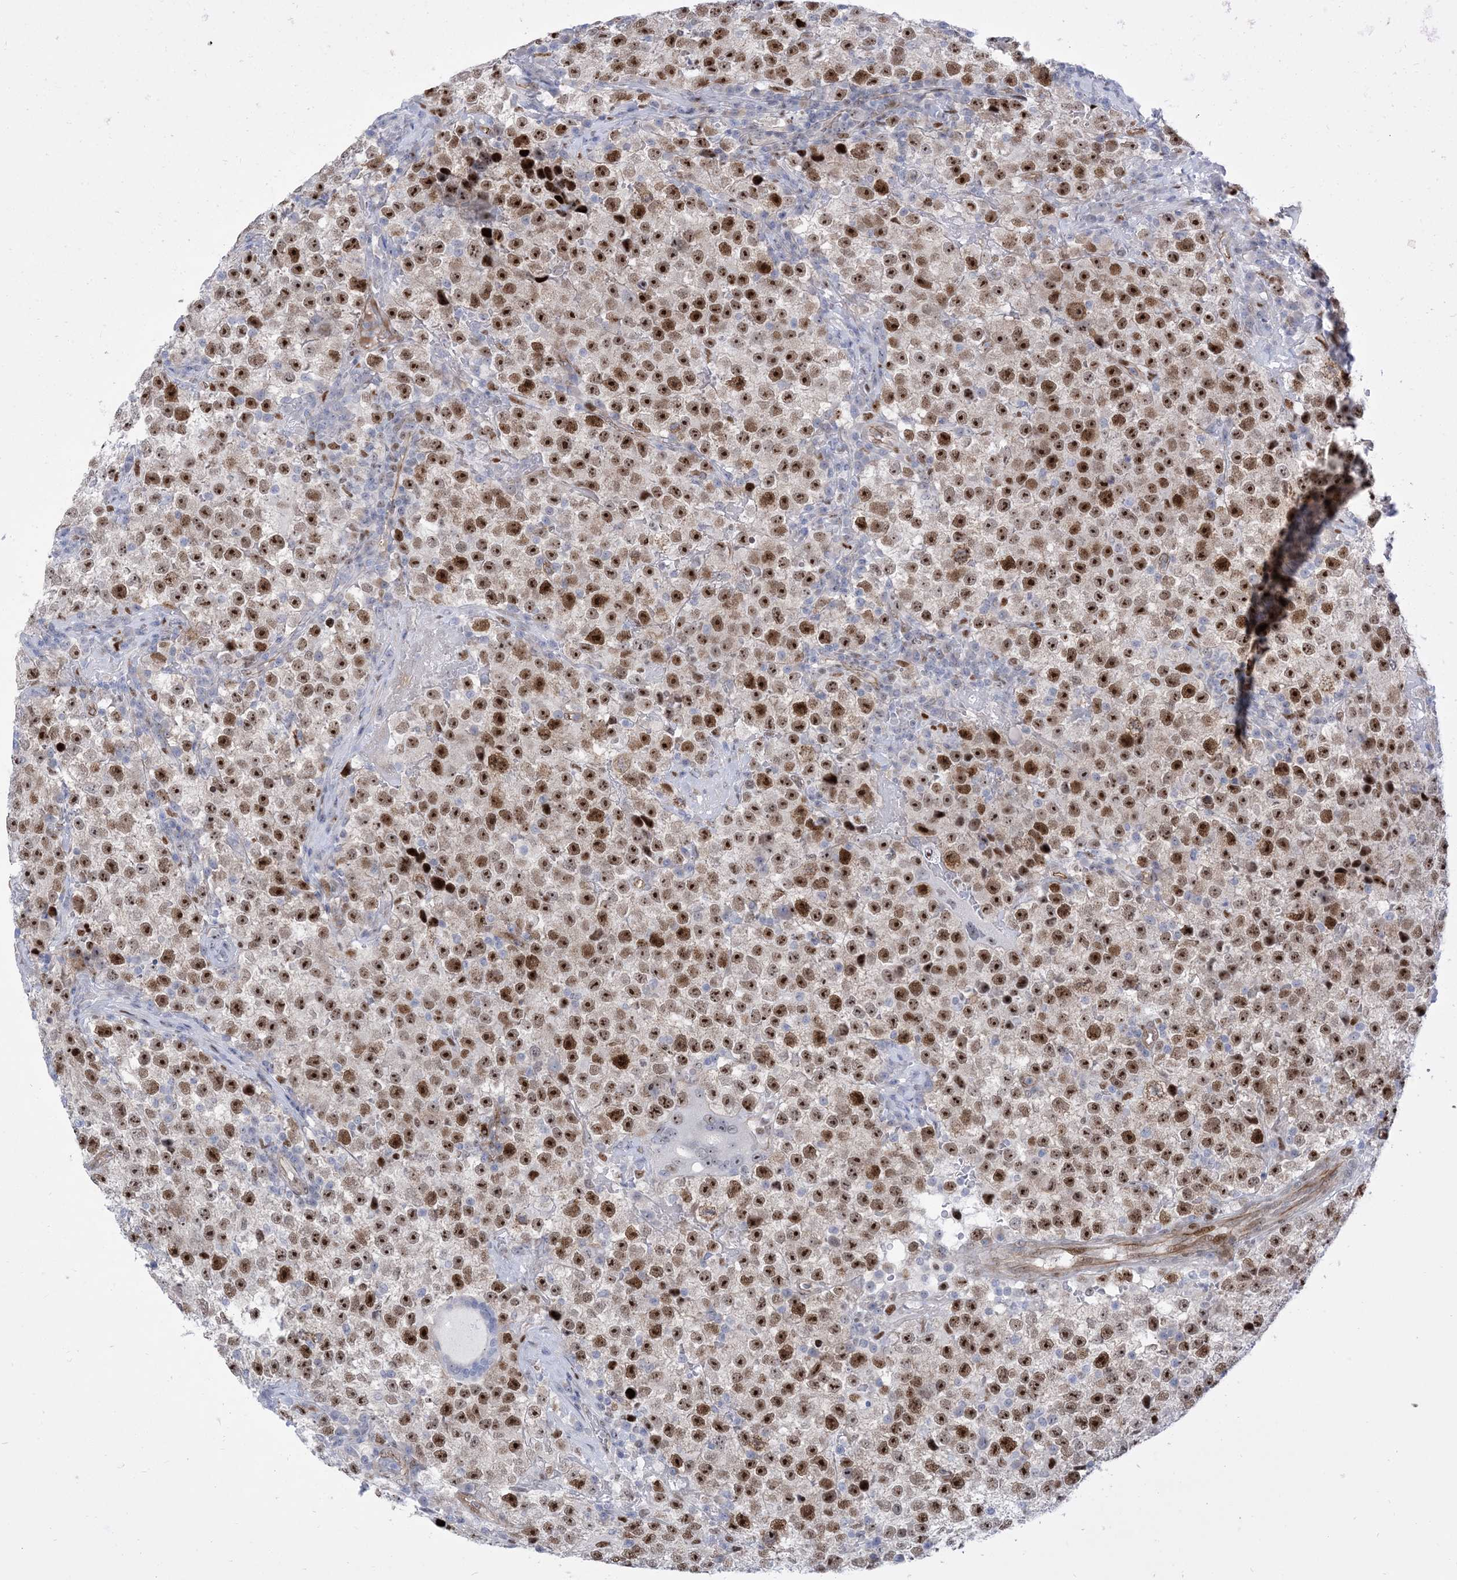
{"staining": {"intensity": "strong", "quantity": ">75%", "location": "nuclear"}, "tissue": "testis cancer", "cell_type": "Tumor cells", "image_type": "cancer", "snomed": [{"axis": "morphology", "description": "Seminoma, NOS"}, {"axis": "topography", "description": "Testis"}], "caption": "Seminoma (testis) tissue reveals strong nuclear positivity in about >75% of tumor cells, visualized by immunohistochemistry.", "gene": "MARS2", "patient": {"sex": "male", "age": 22}}